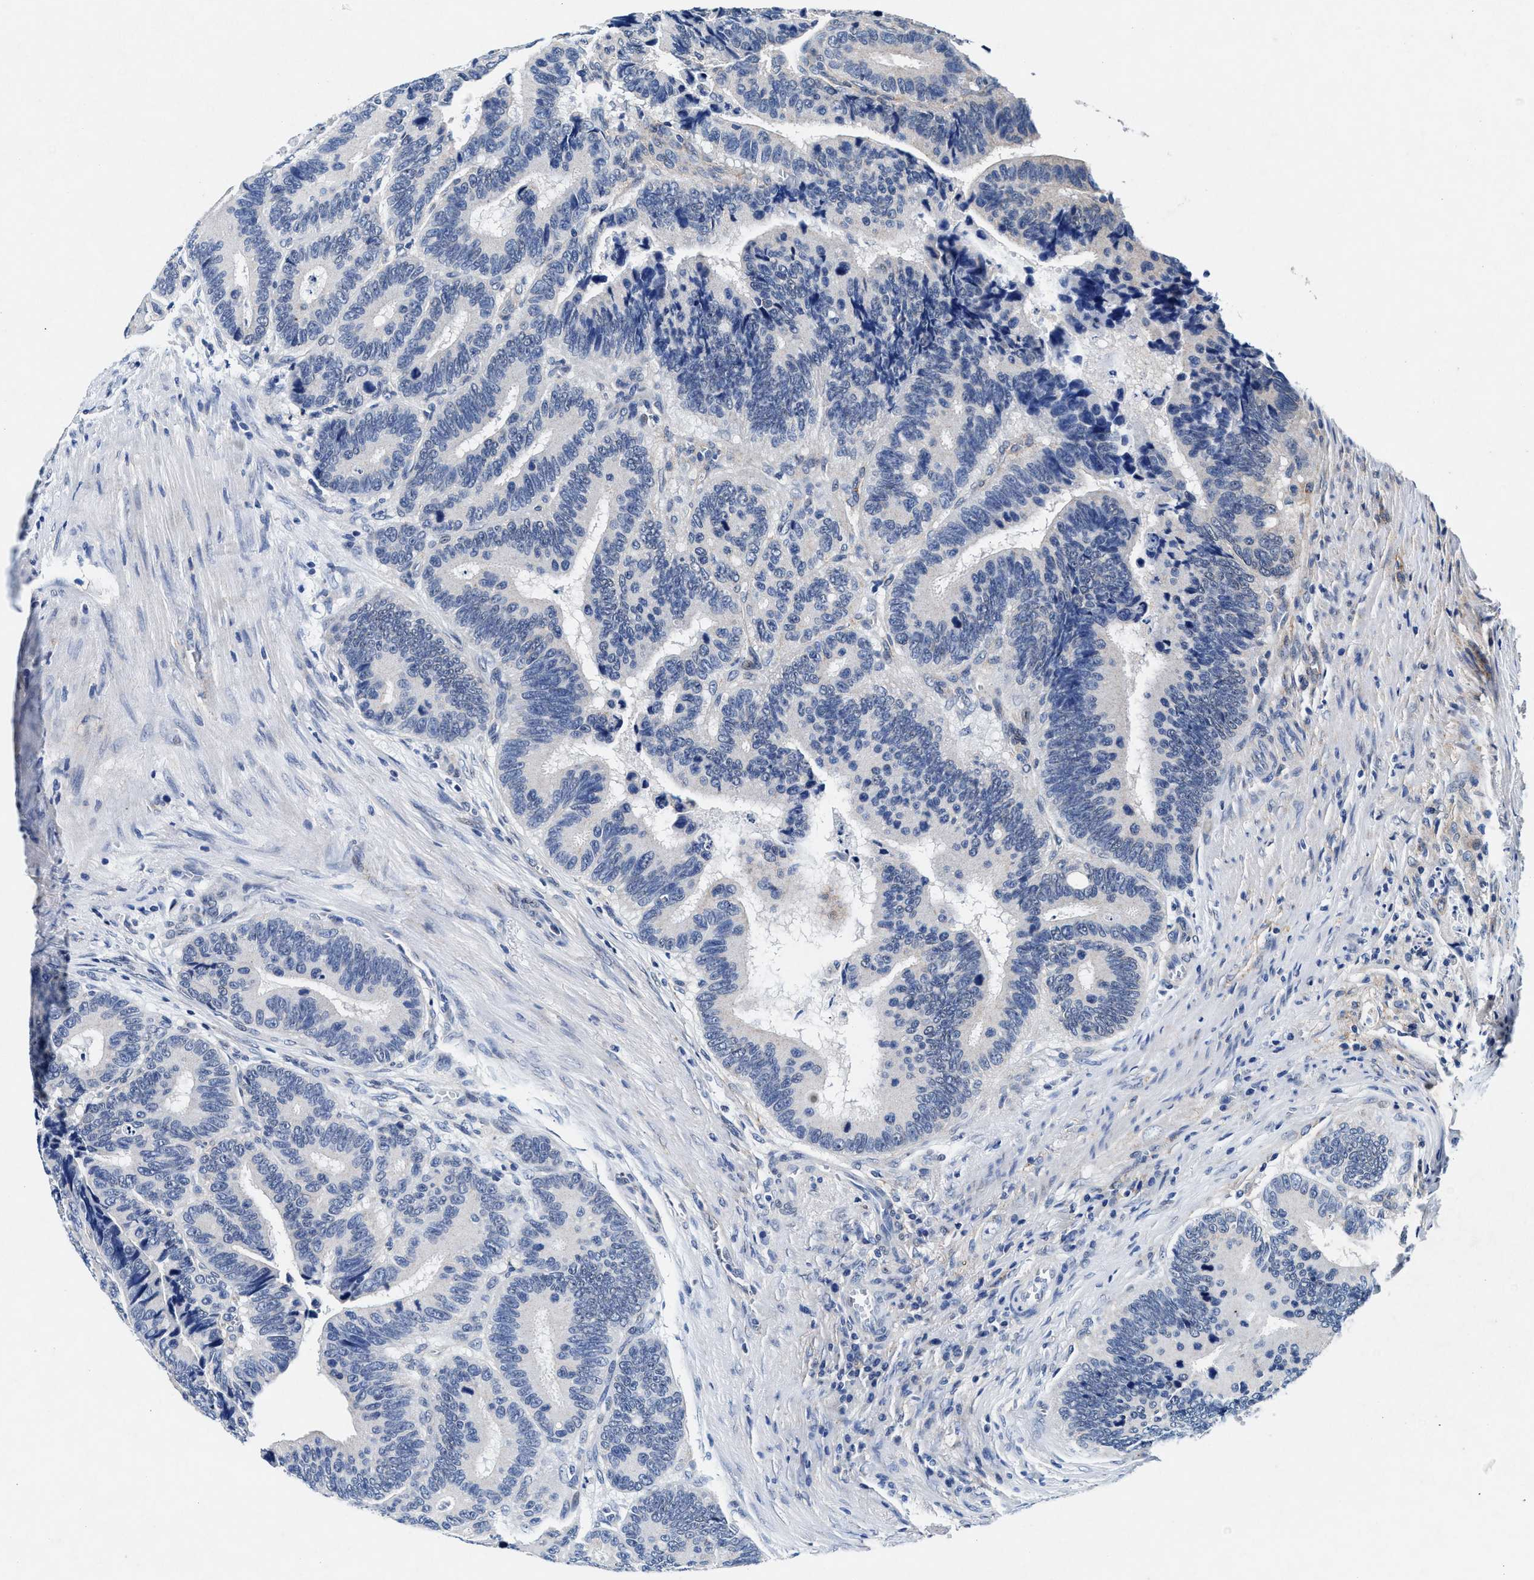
{"staining": {"intensity": "negative", "quantity": "none", "location": "none"}, "tissue": "colorectal cancer", "cell_type": "Tumor cells", "image_type": "cancer", "snomed": [{"axis": "morphology", "description": "Inflammation, NOS"}, {"axis": "morphology", "description": "Adenocarcinoma, NOS"}, {"axis": "topography", "description": "Colon"}], "caption": "Immunohistochemical staining of colorectal cancer (adenocarcinoma) demonstrates no significant staining in tumor cells. (Brightfield microscopy of DAB (3,3'-diaminobenzidine) immunohistochemistry at high magnification).", "gene": "SLC8A1", "patient": {"sex": "male", "age": 72}}